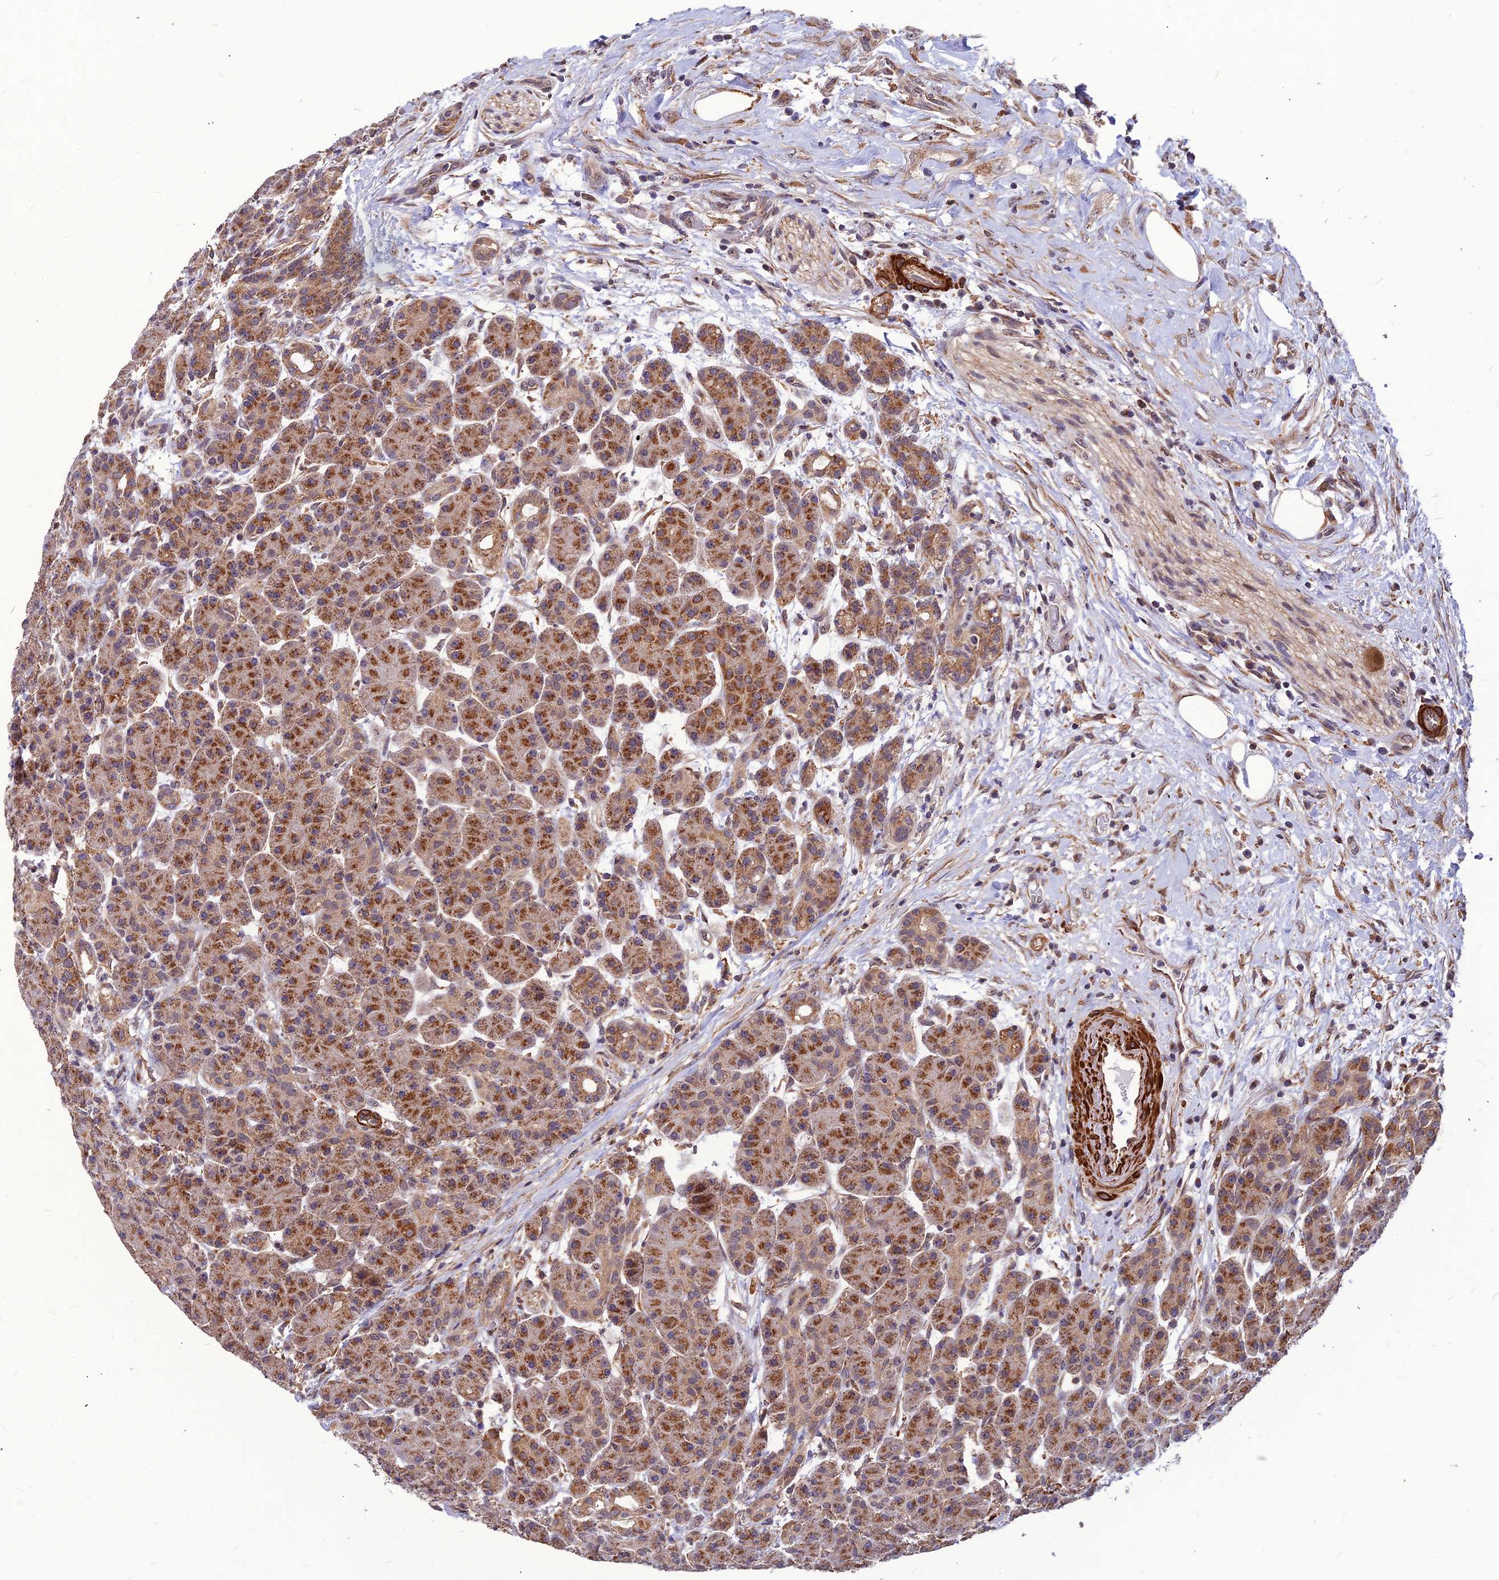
{"staining": {"intensity": "moderate", "quantity": ">75%", "location": "cytoplasmic/membranous"}, "tissue": "pancreas", "cell_type": "Exocrine glandular cells", "image_type": "normal", "snomed": [{"axis": "morphology", "description": "Normal tissue, NOS"}, {"axis": "topography", "description": "Pancreas"}], "caption": "Immunohistochemical staining of benign human pancreas displays moderate cytoplasmic/membranous protein expression in about >75% of exocrine glandular cells.", "gene": "LEKR1", "patient": {"sex": "male", "age": 63}}